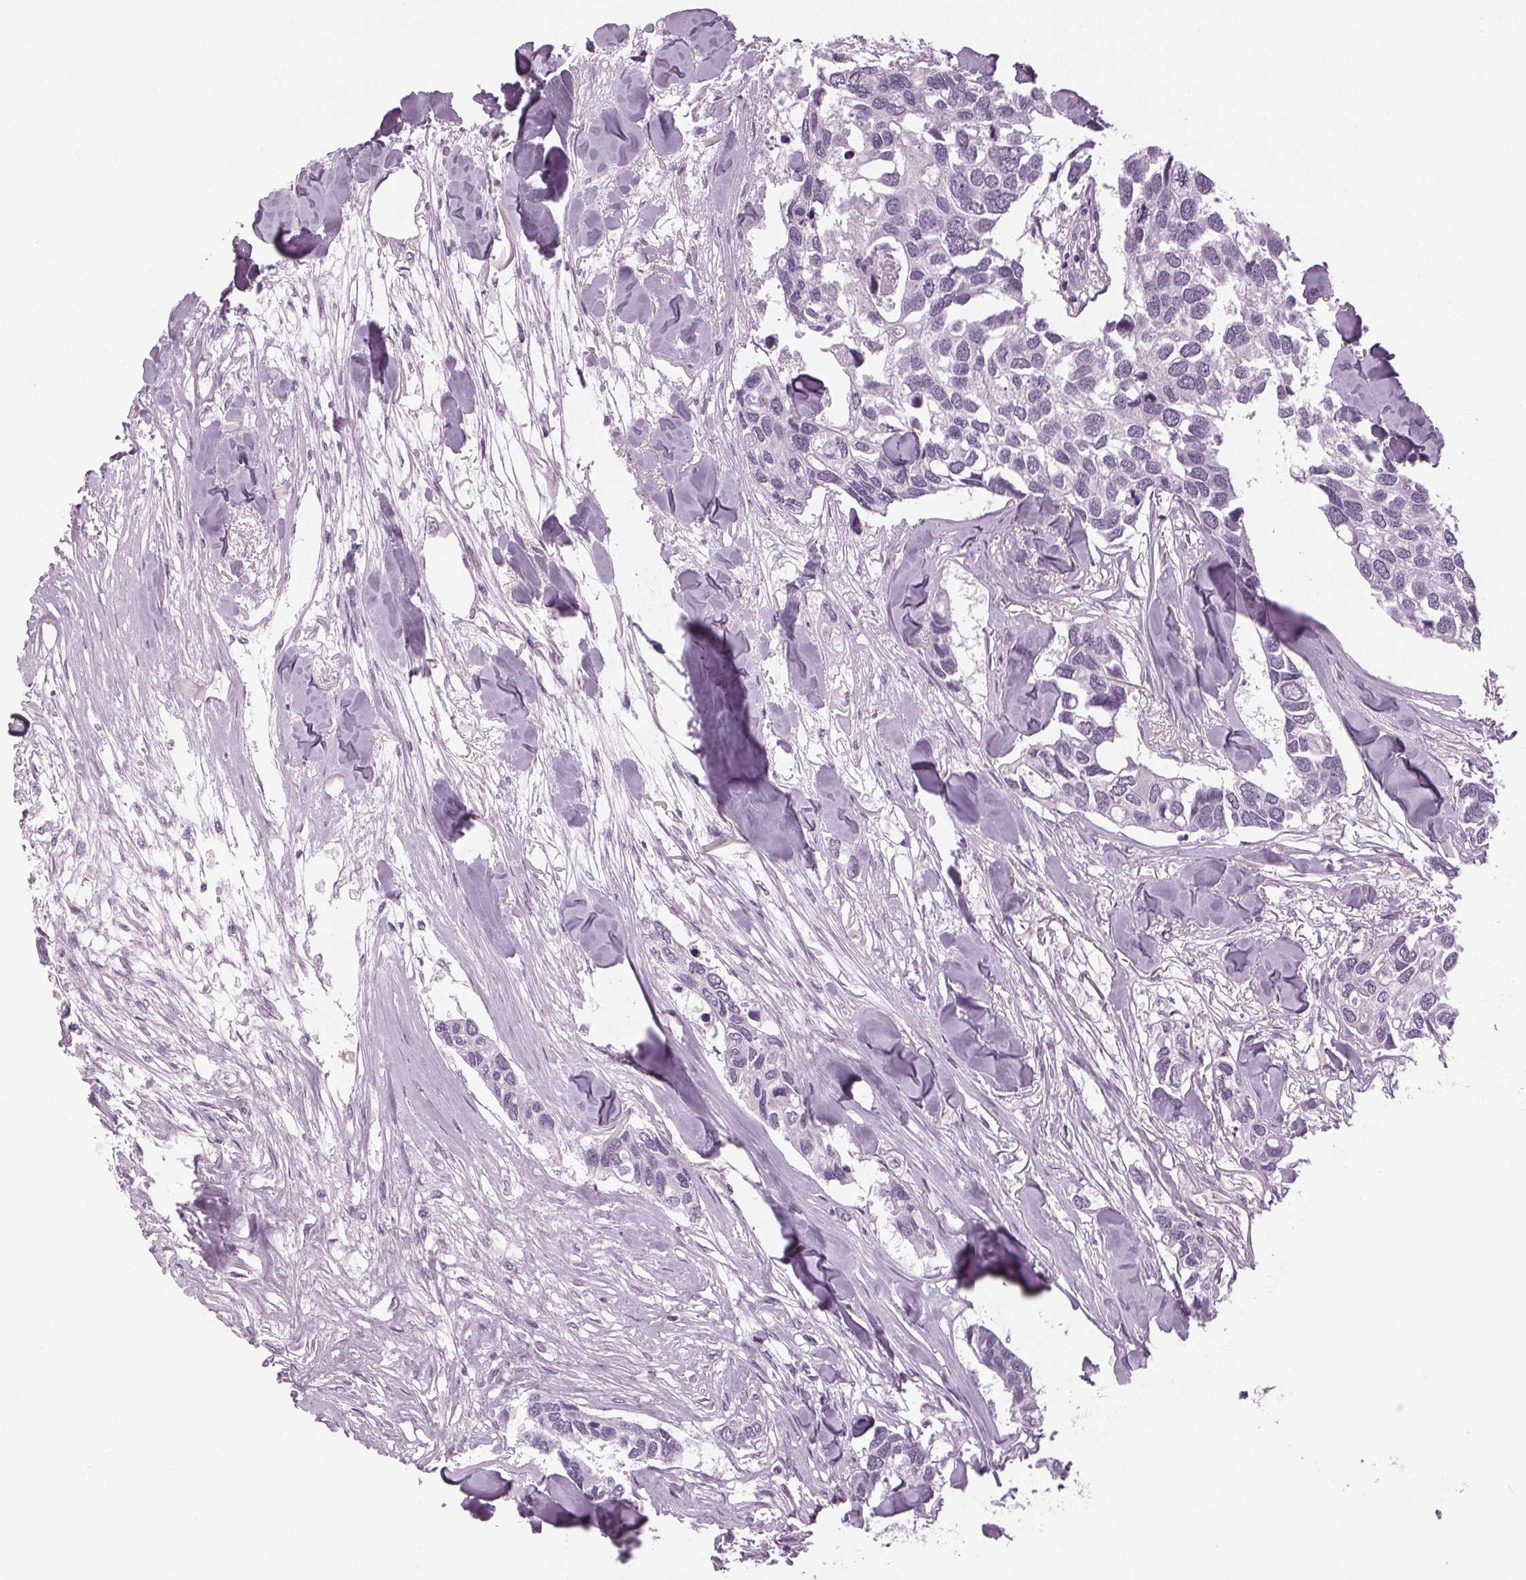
{"staining": {"intensity": "negative", "quantity": "none", "location": "none"}, "tissue": "breast cancer", "cell_type": "Tumor cells", "image_type": "cancer", "snomed": [{"axis": "morphology", "description": "Duct carcinoma"}, {"axis": "topography", "description": "Breast"}], "caption": "The photomicrograph demonstrates no significant positivity in tumor cells of breast cancer.", "gene": "DNAH12", "patient": {"sex": "female", "age": 83}}